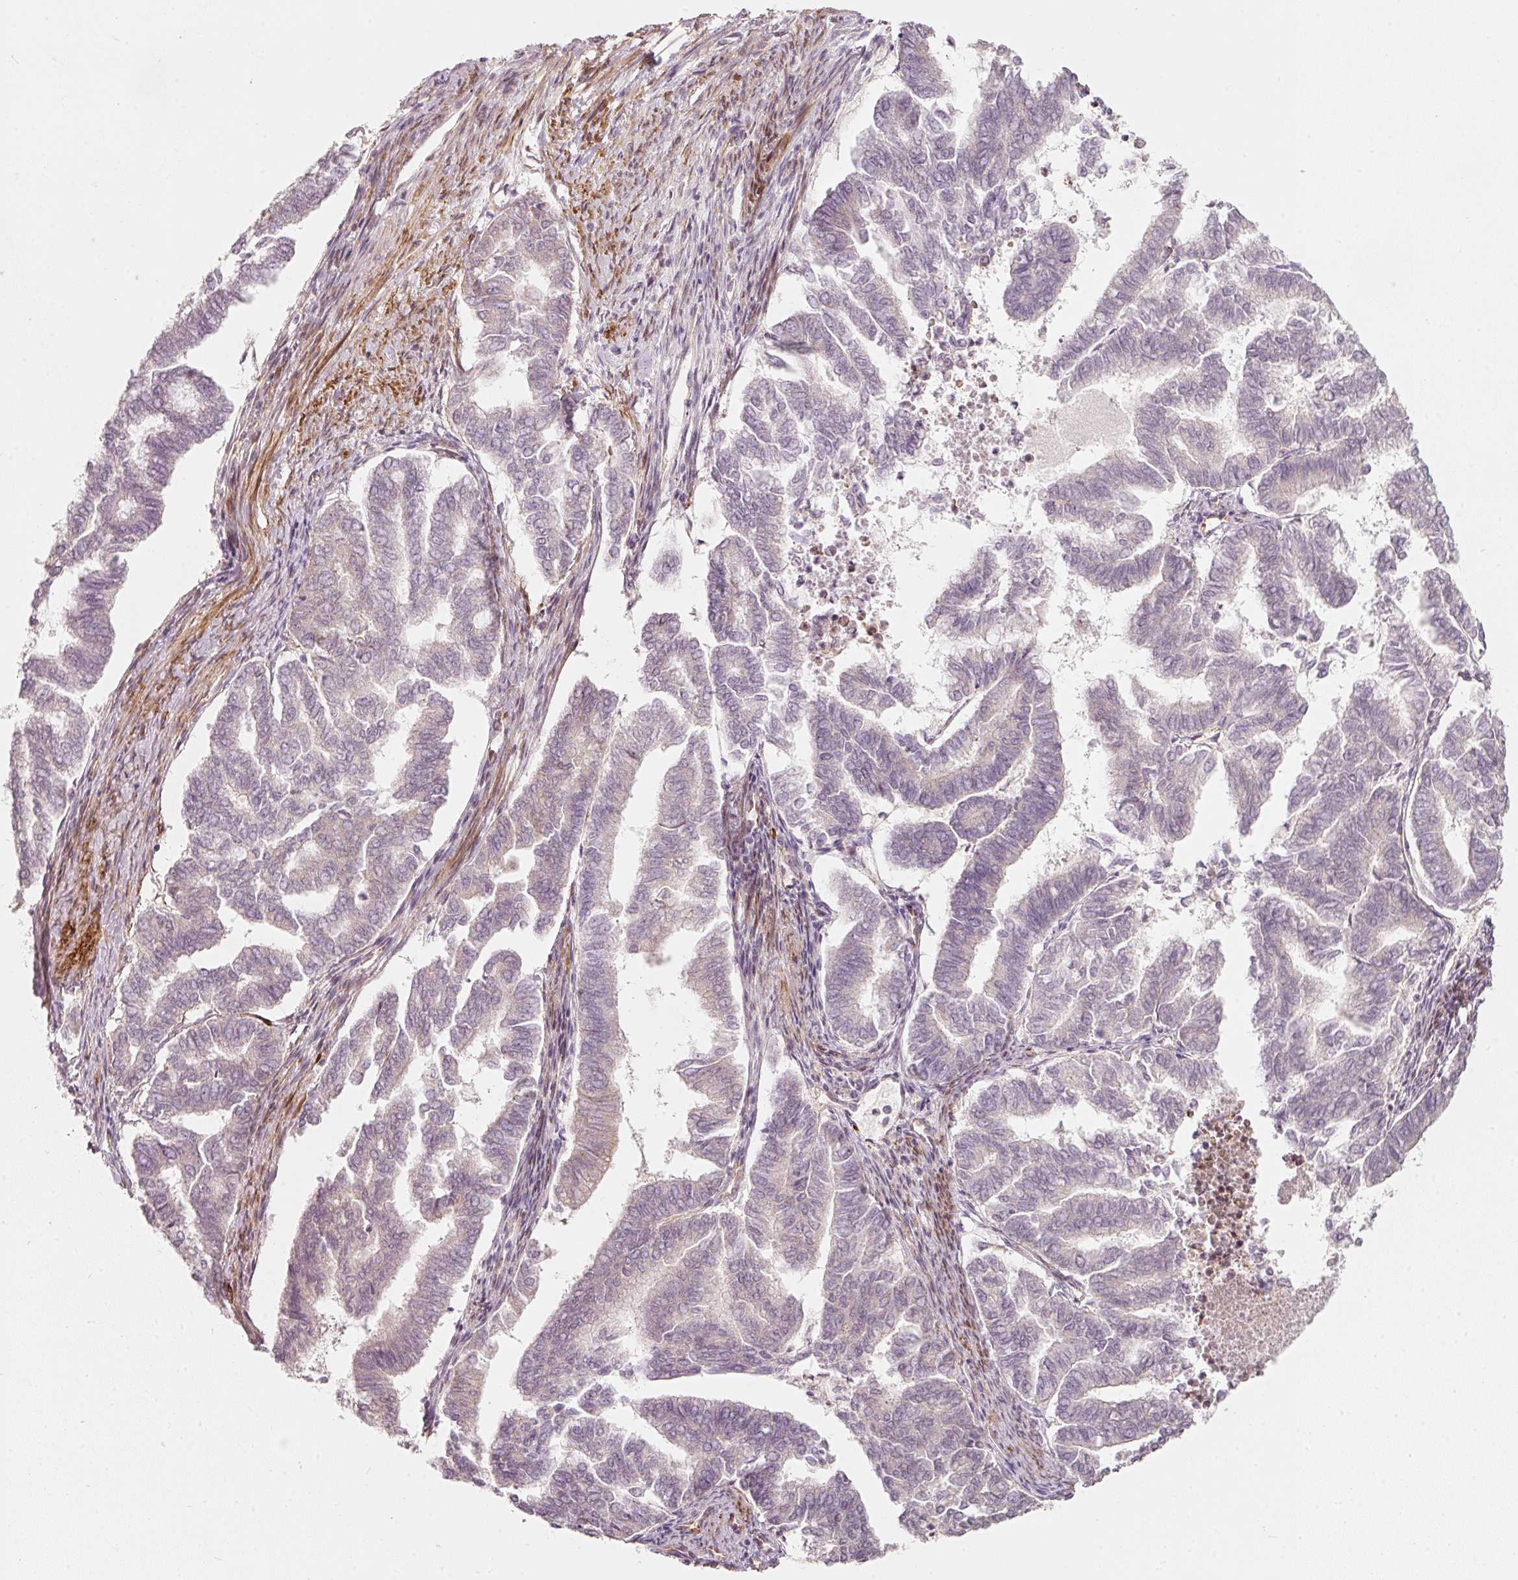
{"staining": {"intensity": "negative", "quantity": "none", "location": "none"}, "tissue": "endometrial cancer", "cell_type": "Tumor cells", "image_type": "cancer", "snomed": [{"axis": "morphology", "description": "Adenocarcinoma, NOS"}, {"axis": "topography", "description": "Endometrium"}], "caption": "This is a micrograph of IHC staining of endometrial adenocarcinoma, which shows no staining in tumor cells.", "gene": "KCNQ1", "patient": {"sex": "female", "age": 79}}